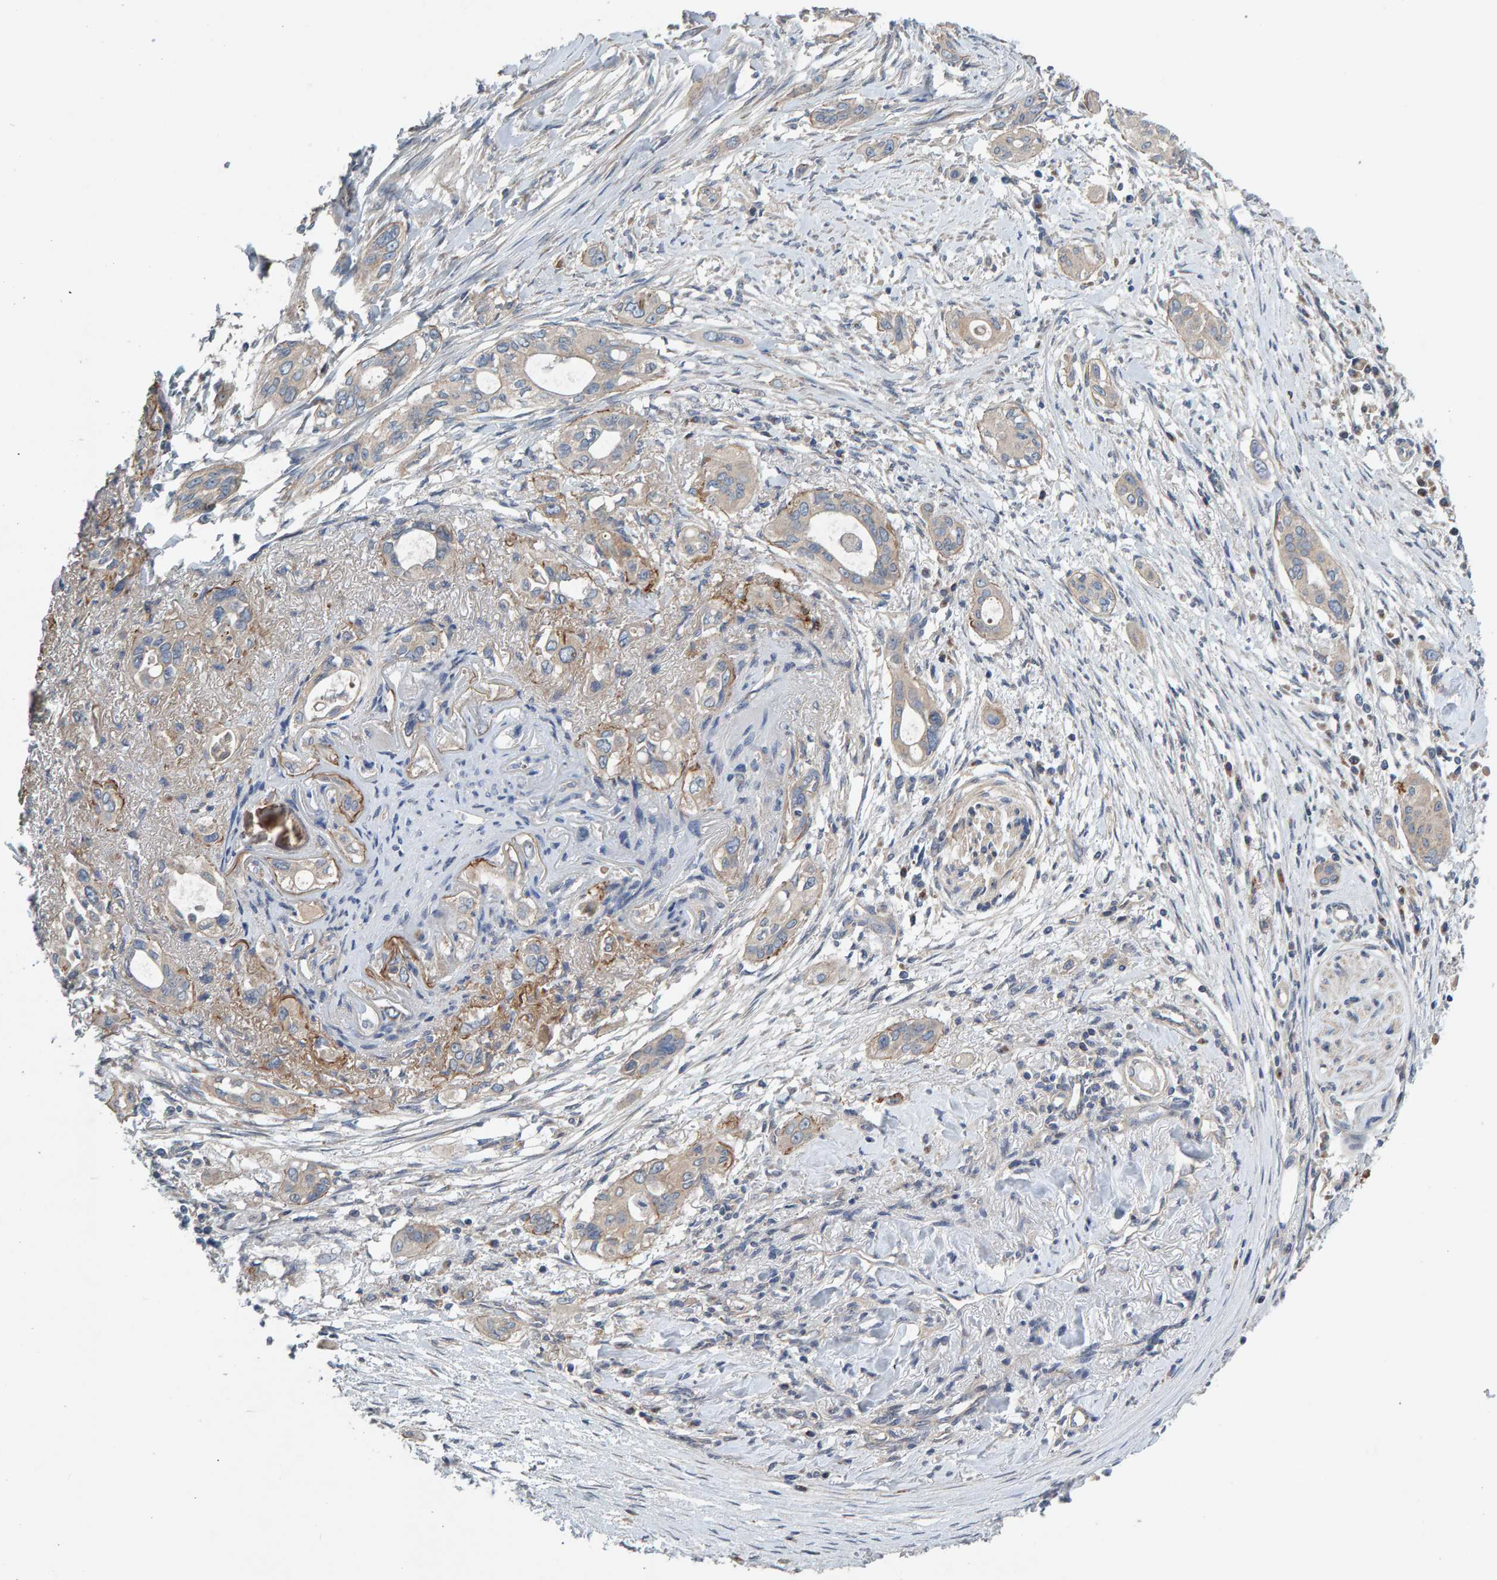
{"staining": {"intensity": "negative", "quantity": "none", "location": "none"}, "tissue": "pancreatic cancer", "cell_type": "Tumor cells", "image_type": "cancer", "snomed": [{"axis": "morphology", "description": "Adenocarcinoma, NOS"}, {"axis": "topography", "description": "Pancreas"}], "caption": "IHC image of neoplastic tissue: human pancreatic cancer stained with DAB (3,3'-diaminobenzidine) shows no significant protein staining in tumor cells. (Stains: DAB (3,3'-diaminobenzidine) immunohistochemistry (IHC) with hematoxylin counter stain, Microscopy: brightfield microscopy at high magnification).", "gene": "CCM2", "patient": {"sex": "female", "age": 60}}